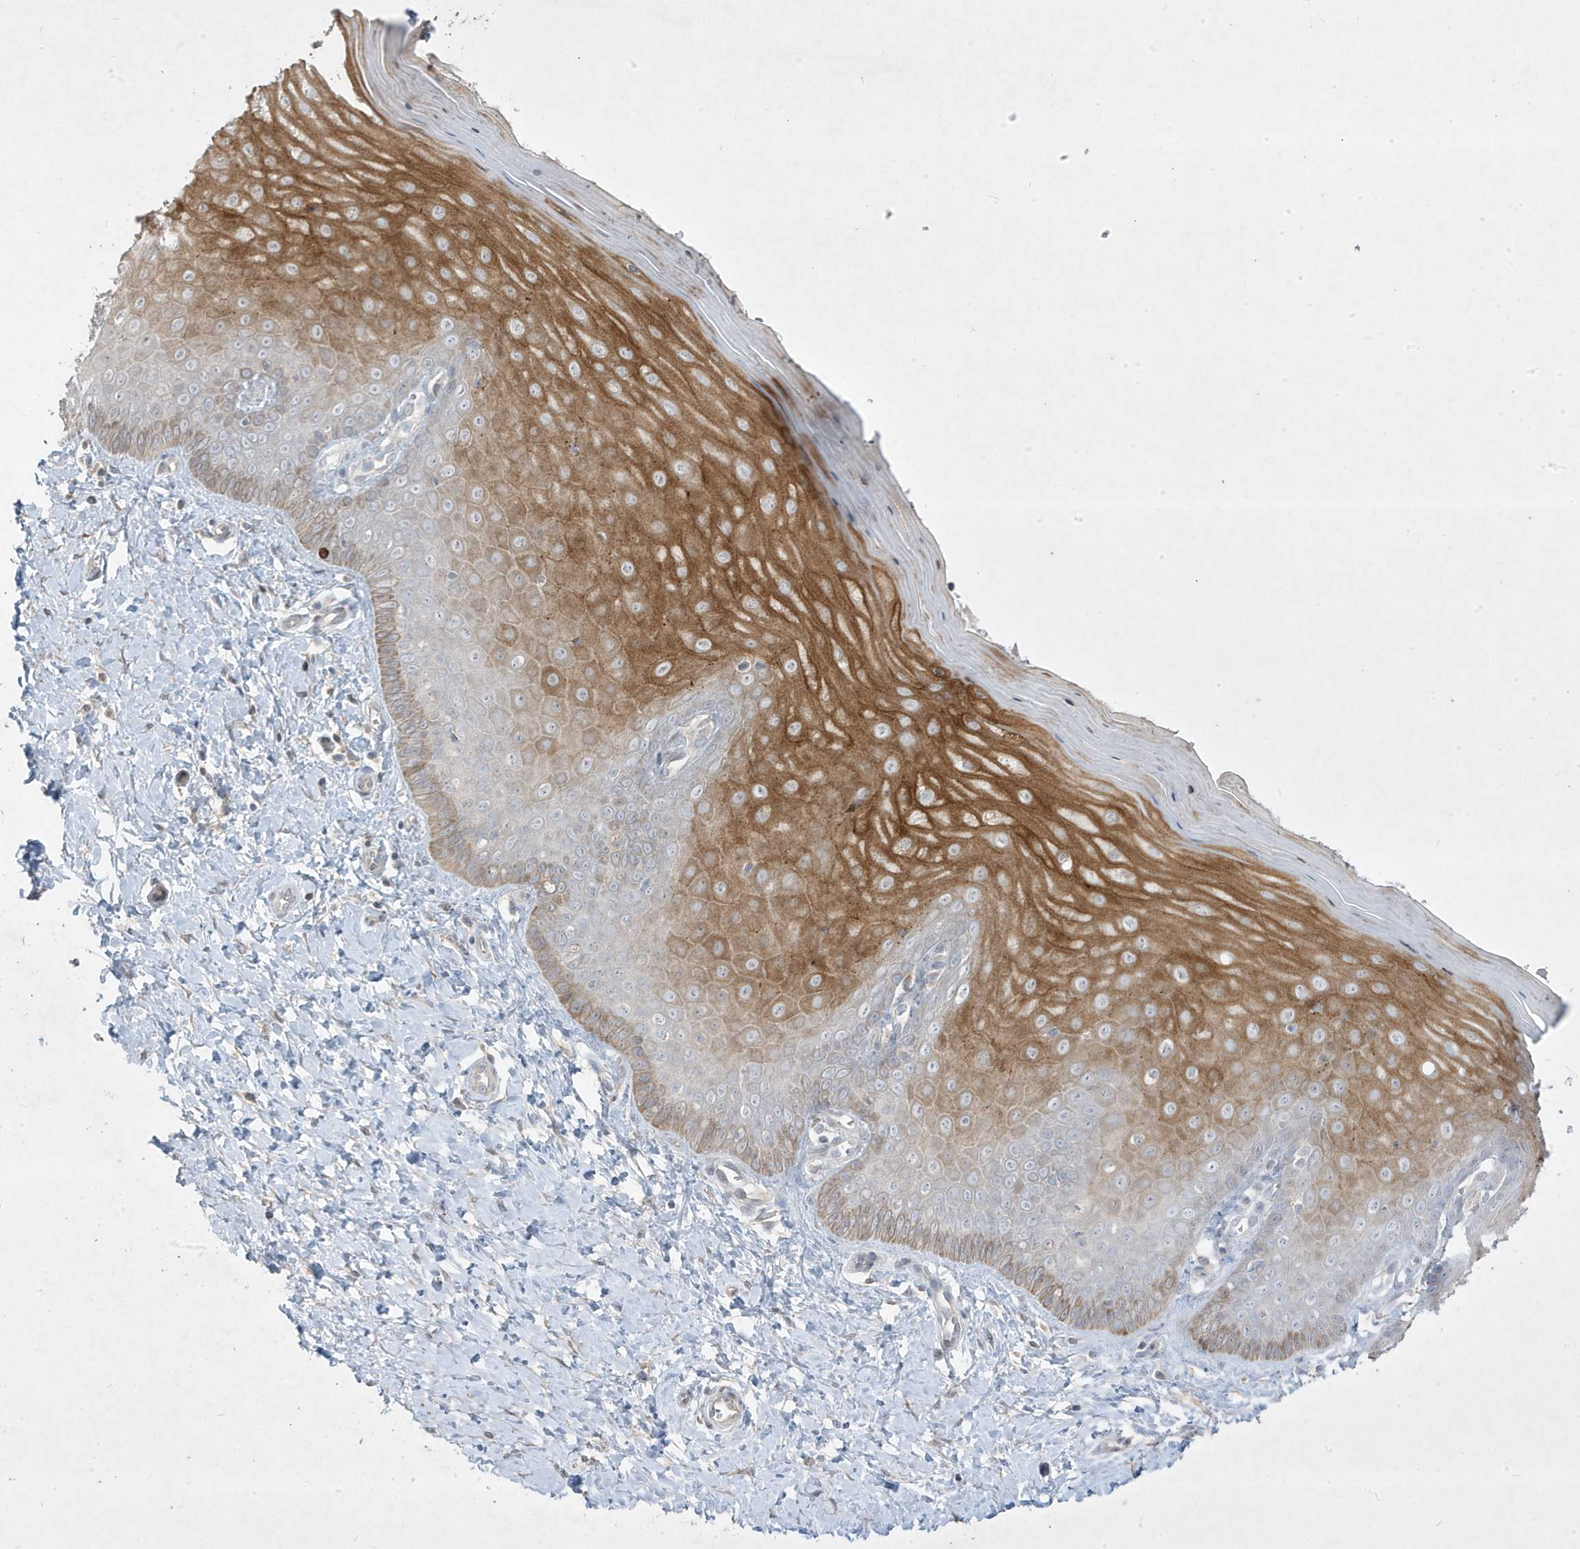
{"staining": {"intensity": "moderate", "quantity": "<25%", "location": "cytoplasmic/membranous"}, "tissue": "cervix", "cell_type": "Glandular cells", "image_type": "normal", "snomed": [{"axis": "morphology", "description": "Normal tissue, NOS"}, {"axis": "topography", "description": "Cervix"}], "caption": "Immunohistochemical staining of benign cervix exhibits <25% levels of moderate cytoplasmic/membranous protein expression in approximately <25% of glandular cells.", "gene": "RGL4", "patient": {"sex": "female", "age": 55}}